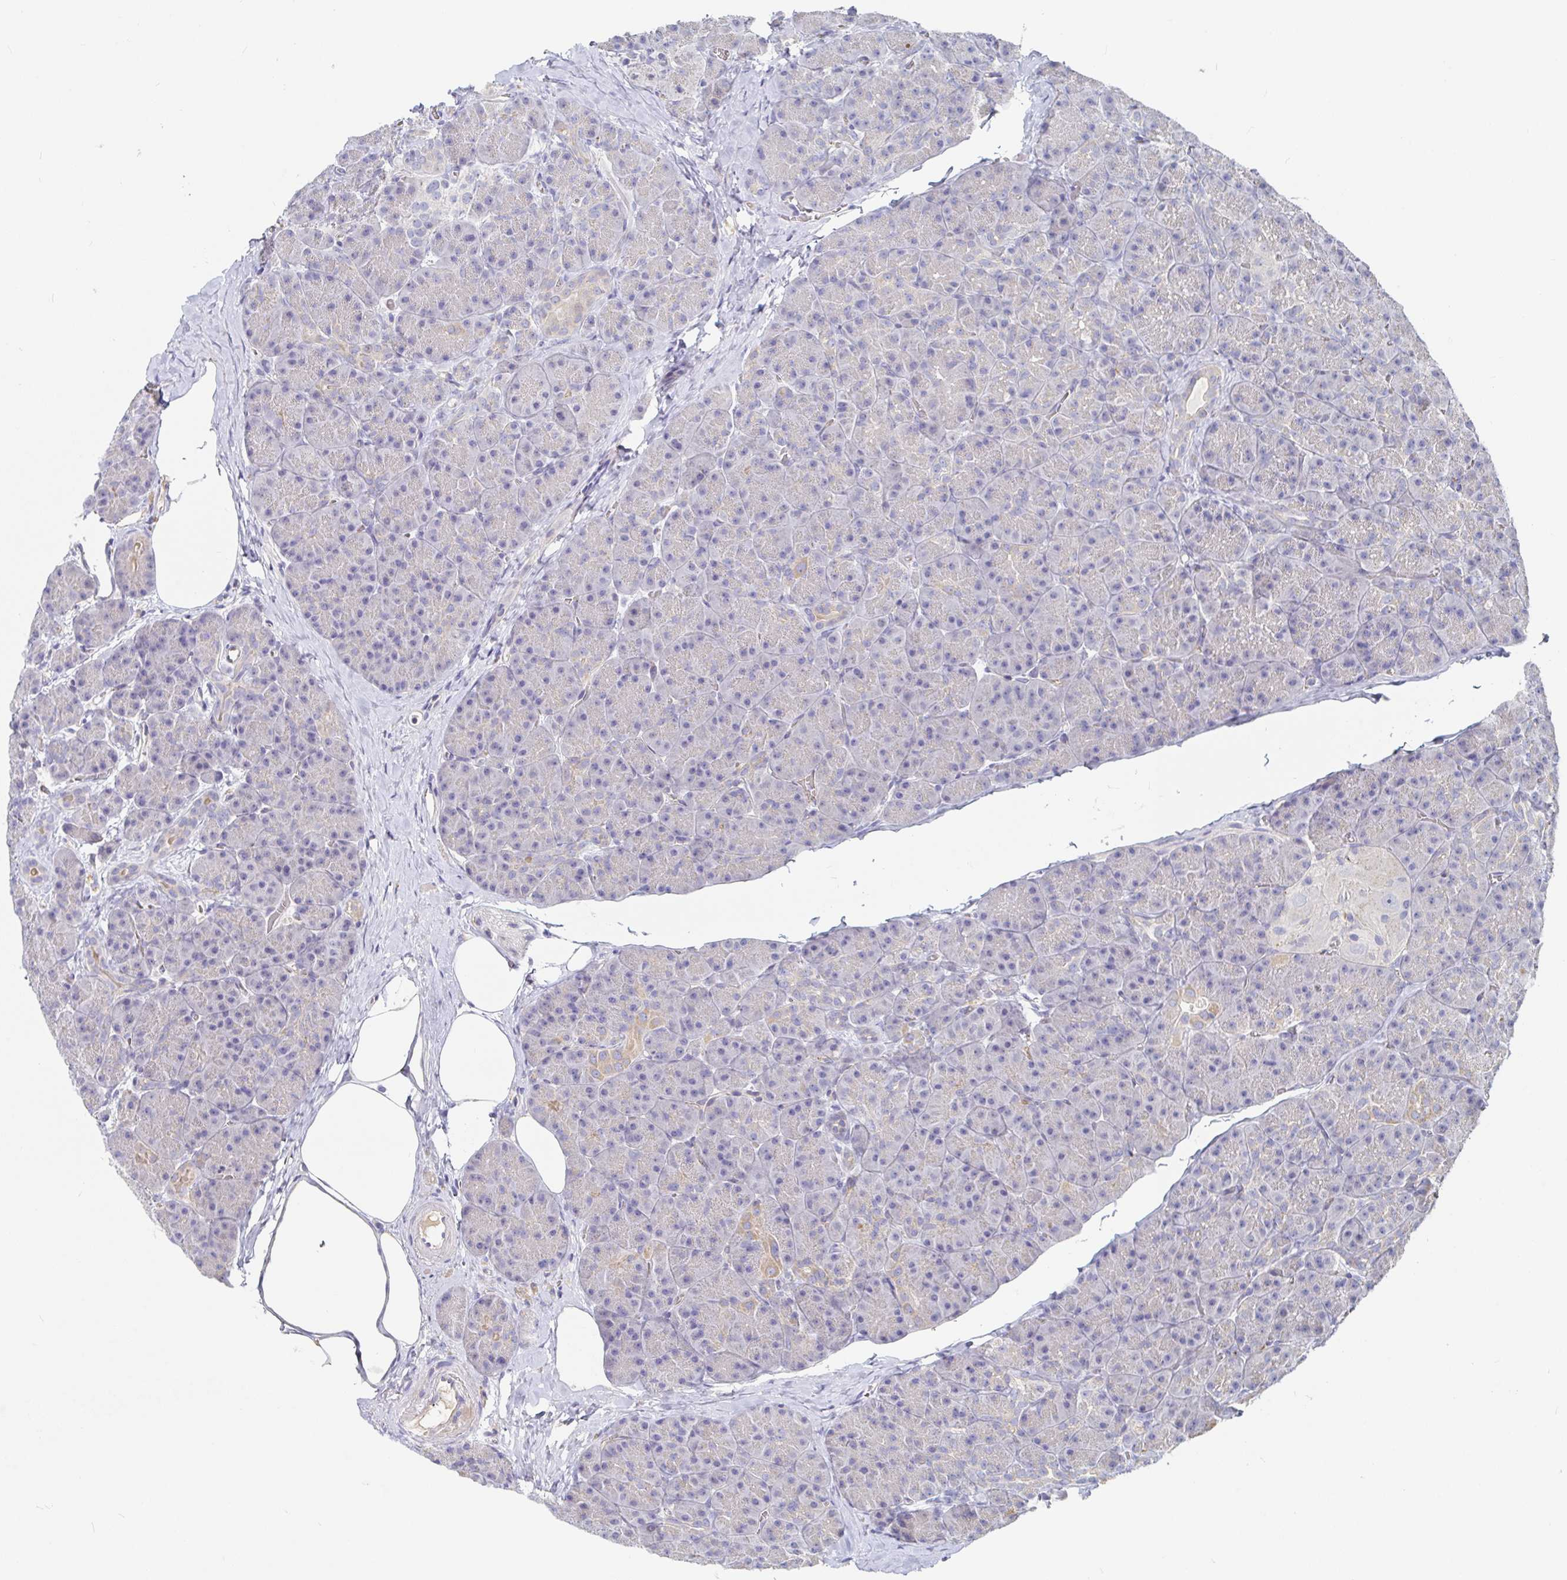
{"staining": {"intensity": "weak", "quantity": "<25%", "location": "cytoplasmic/membranous"}, "tissue": "pancreas", "cell_type": "Exocrine glandular cells", "image_type": "normal", "snomed": [{"axis": "morphology", "description": "Normal tissue, NOS"}, {"axis": "topography", "description": "Pancreas"}], "caption": "This is an IHC histopathology image of unremarkable human pancreas. There is no staining in exocrine glandular cells.", "gene": "IRAK2", "patient": {"sex": "male", "age": 57}}